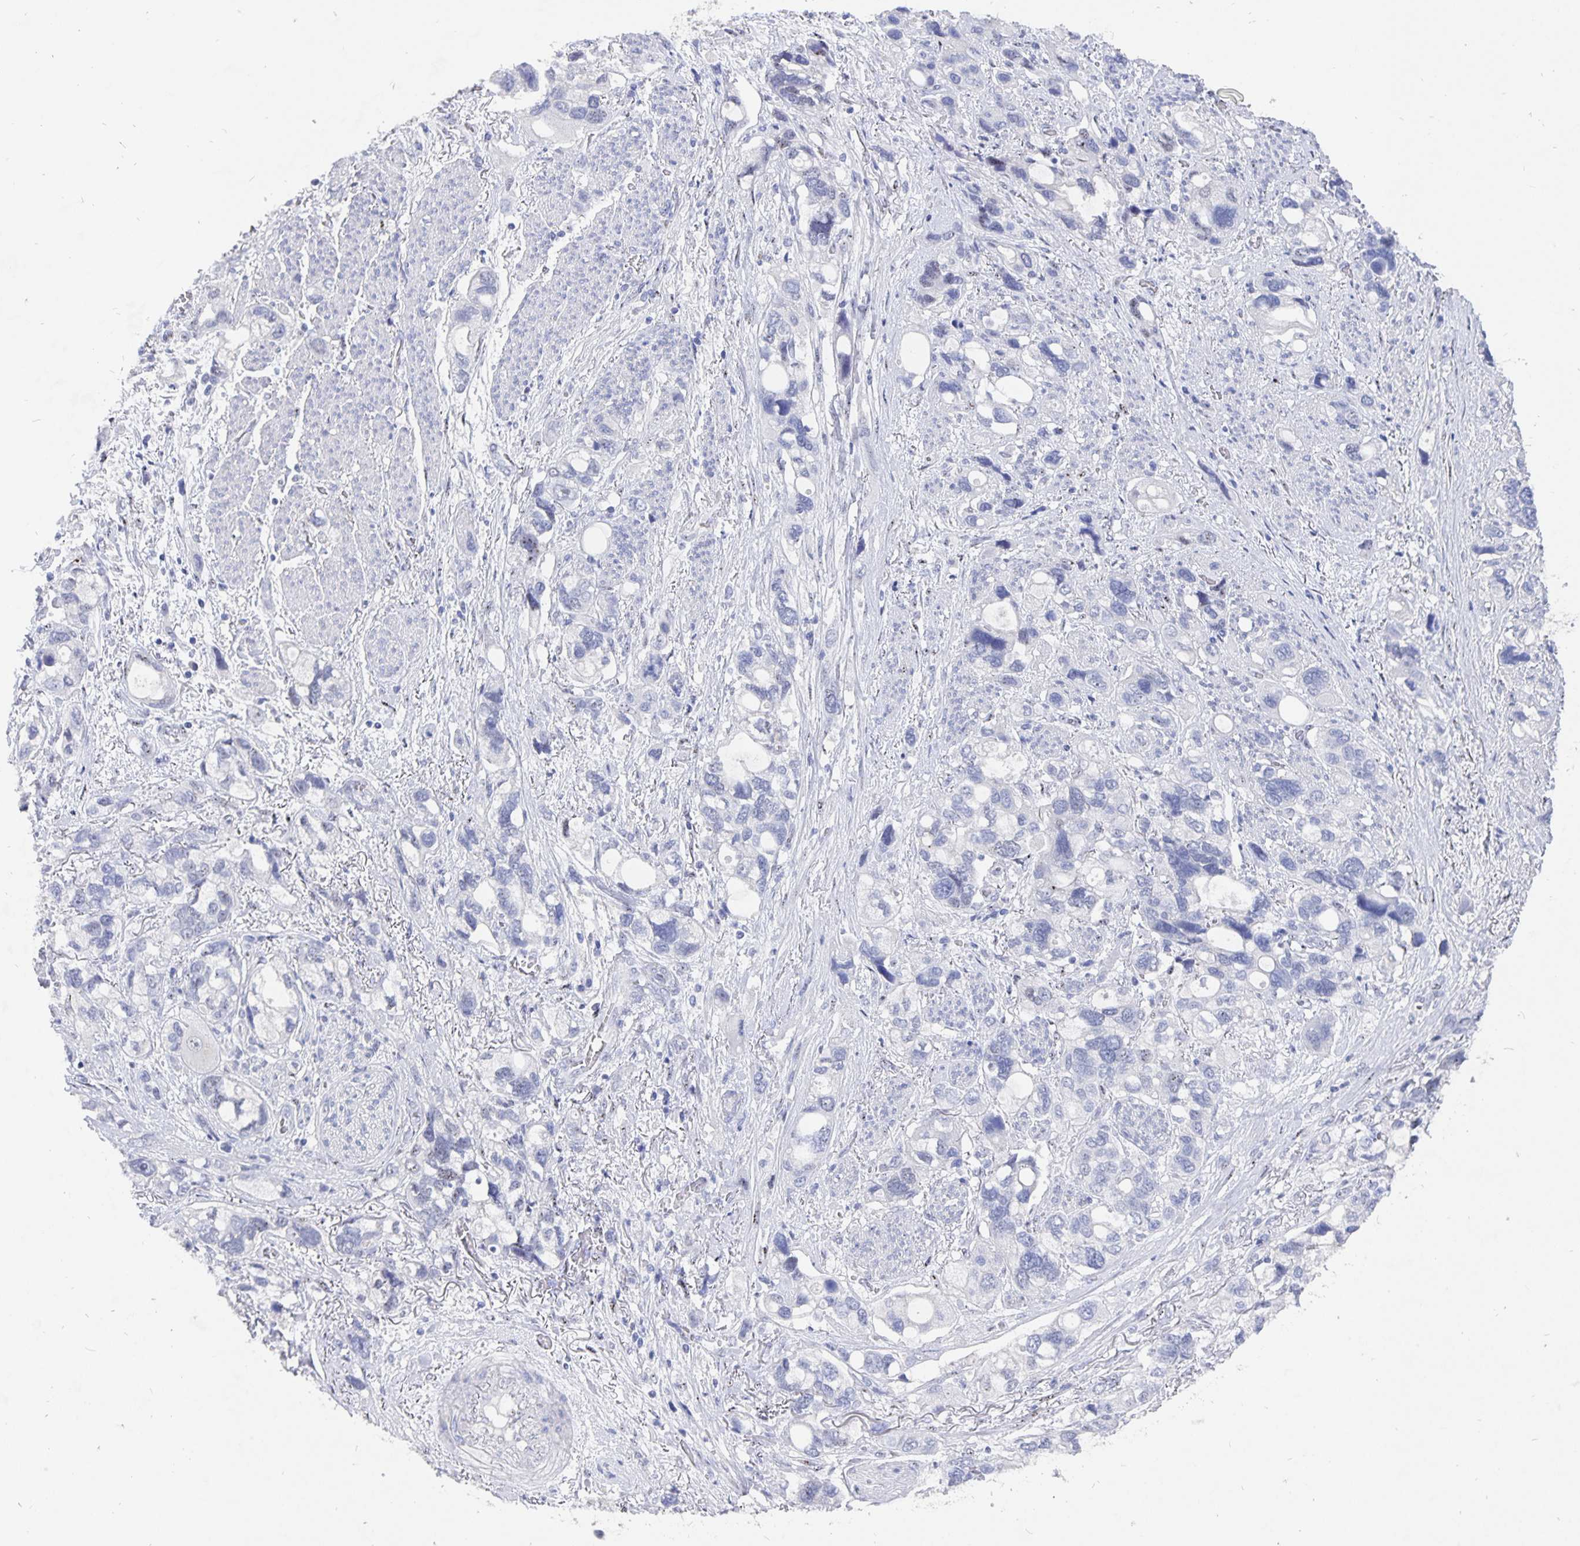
{"staining": {"intensity": "negative", "quantity": "none", "location": "none"}, "tissue": "stomach cancer", "cell_type": "Tumor cells", "image_type": "cancer", "snomed": [{"axis": "morphology", "description": "Adenocarcinoma, NOS"}, {"axis": "topography", "description": "Stomach, upper"}], "caption": "An IHC histopathology image of adenocarcinoma (stomach) is shown. There is no staining in tumor cells of adenocarcinoma (stomach).", "gene": "SMOC1", "patient": {"sex": "female", "age": 81}}